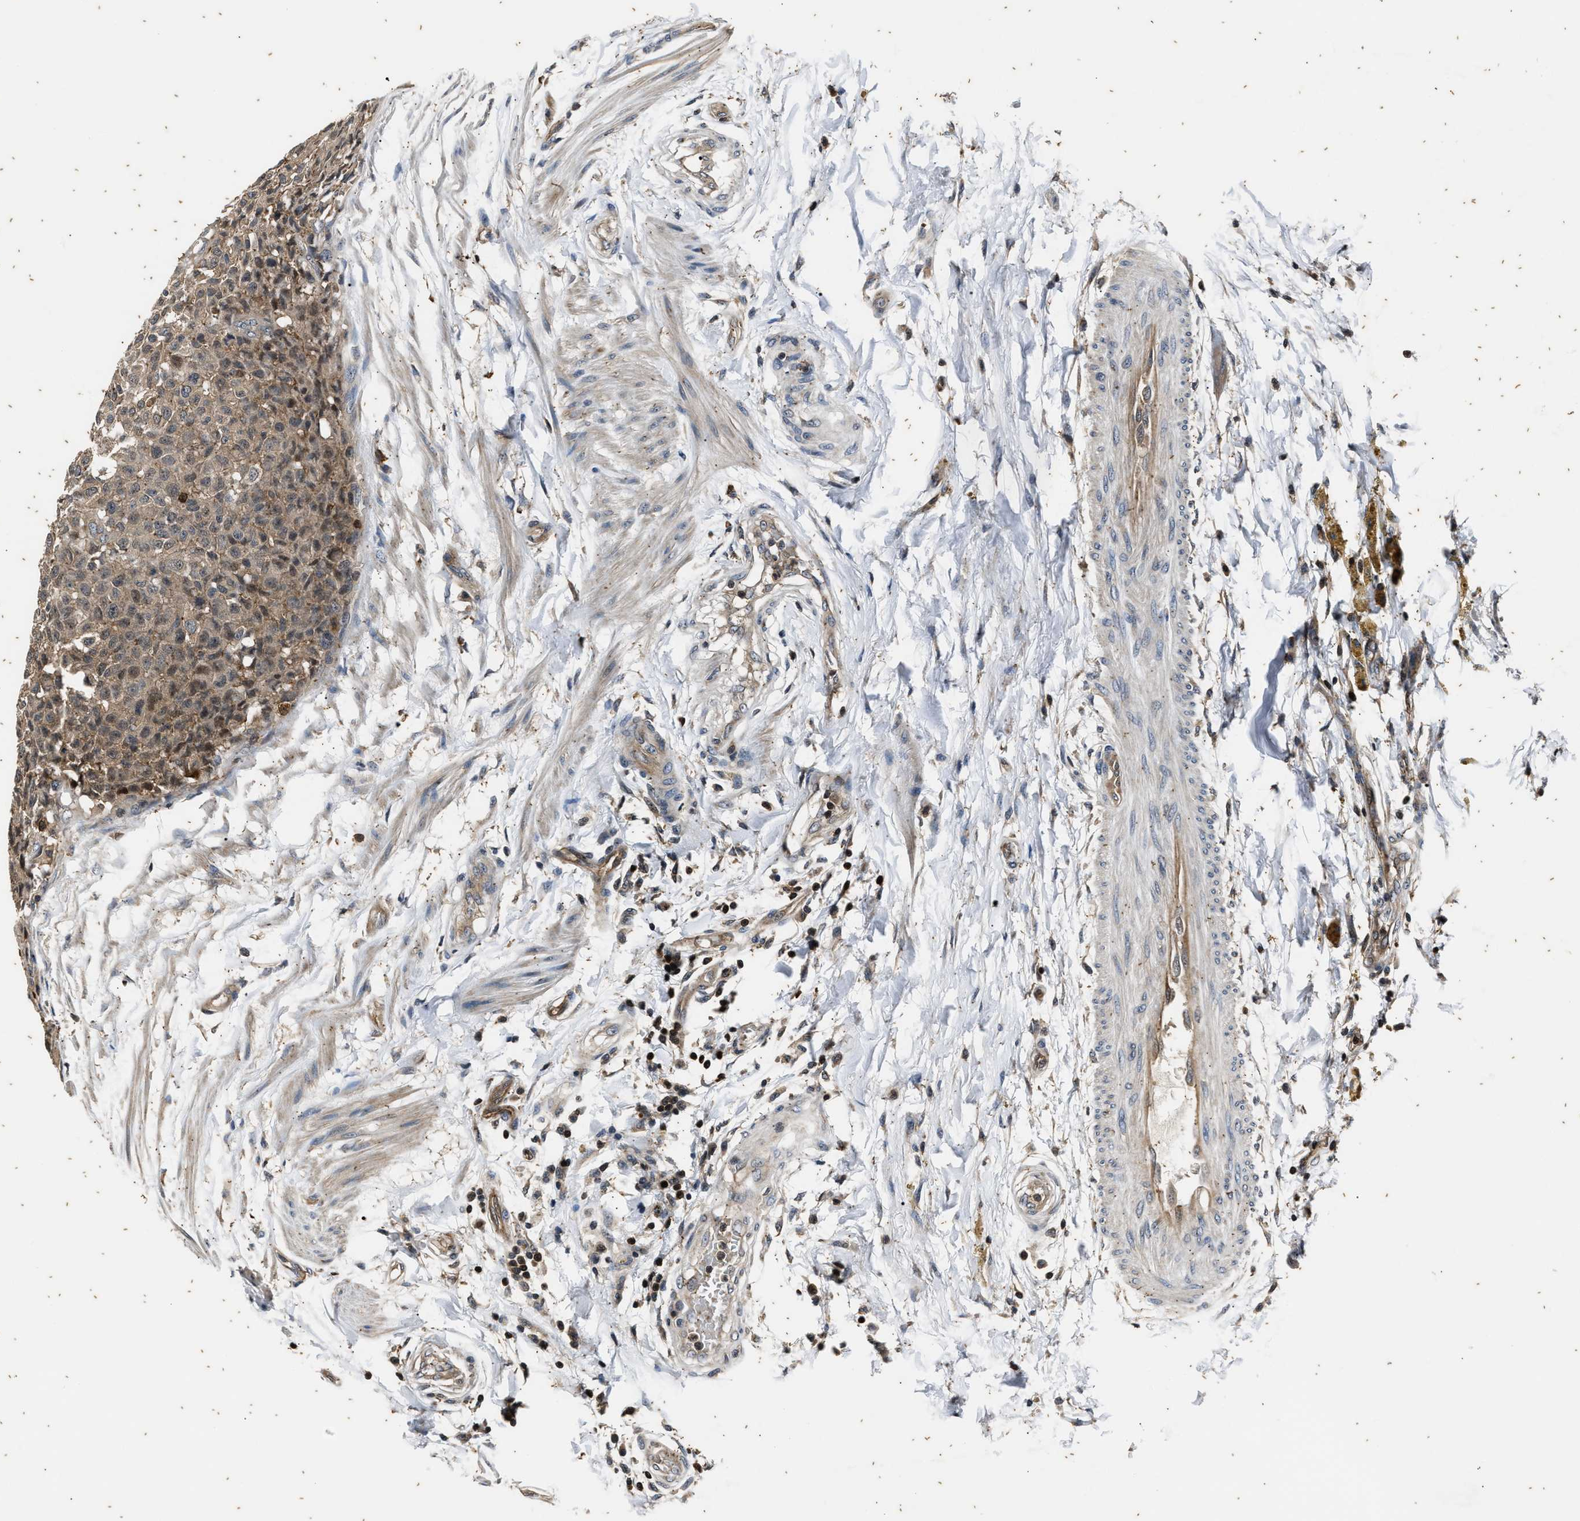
{"staining": {"intensity": "weak", "quantity": ">75%", "location": "cytoplasmic/membranous"}, "tissue": "testis cancer", "cell_type": "Tumor cells", "image_type": "cancer", "snomed": [{"axis": "morphology", "description": "Seminoma, NOS"}, {"axis": "topography", "description": "Testis"}], "caption": "An immunohistochemistry (IHC) photomicrograph of tumor tissue is shown. Protein staining in brown labels weak cytoplasmic/membranous positivity in testis cancer within tumor cells.", "gene": "PTPN7", "patient": {"sex": "male", "age": 59}}